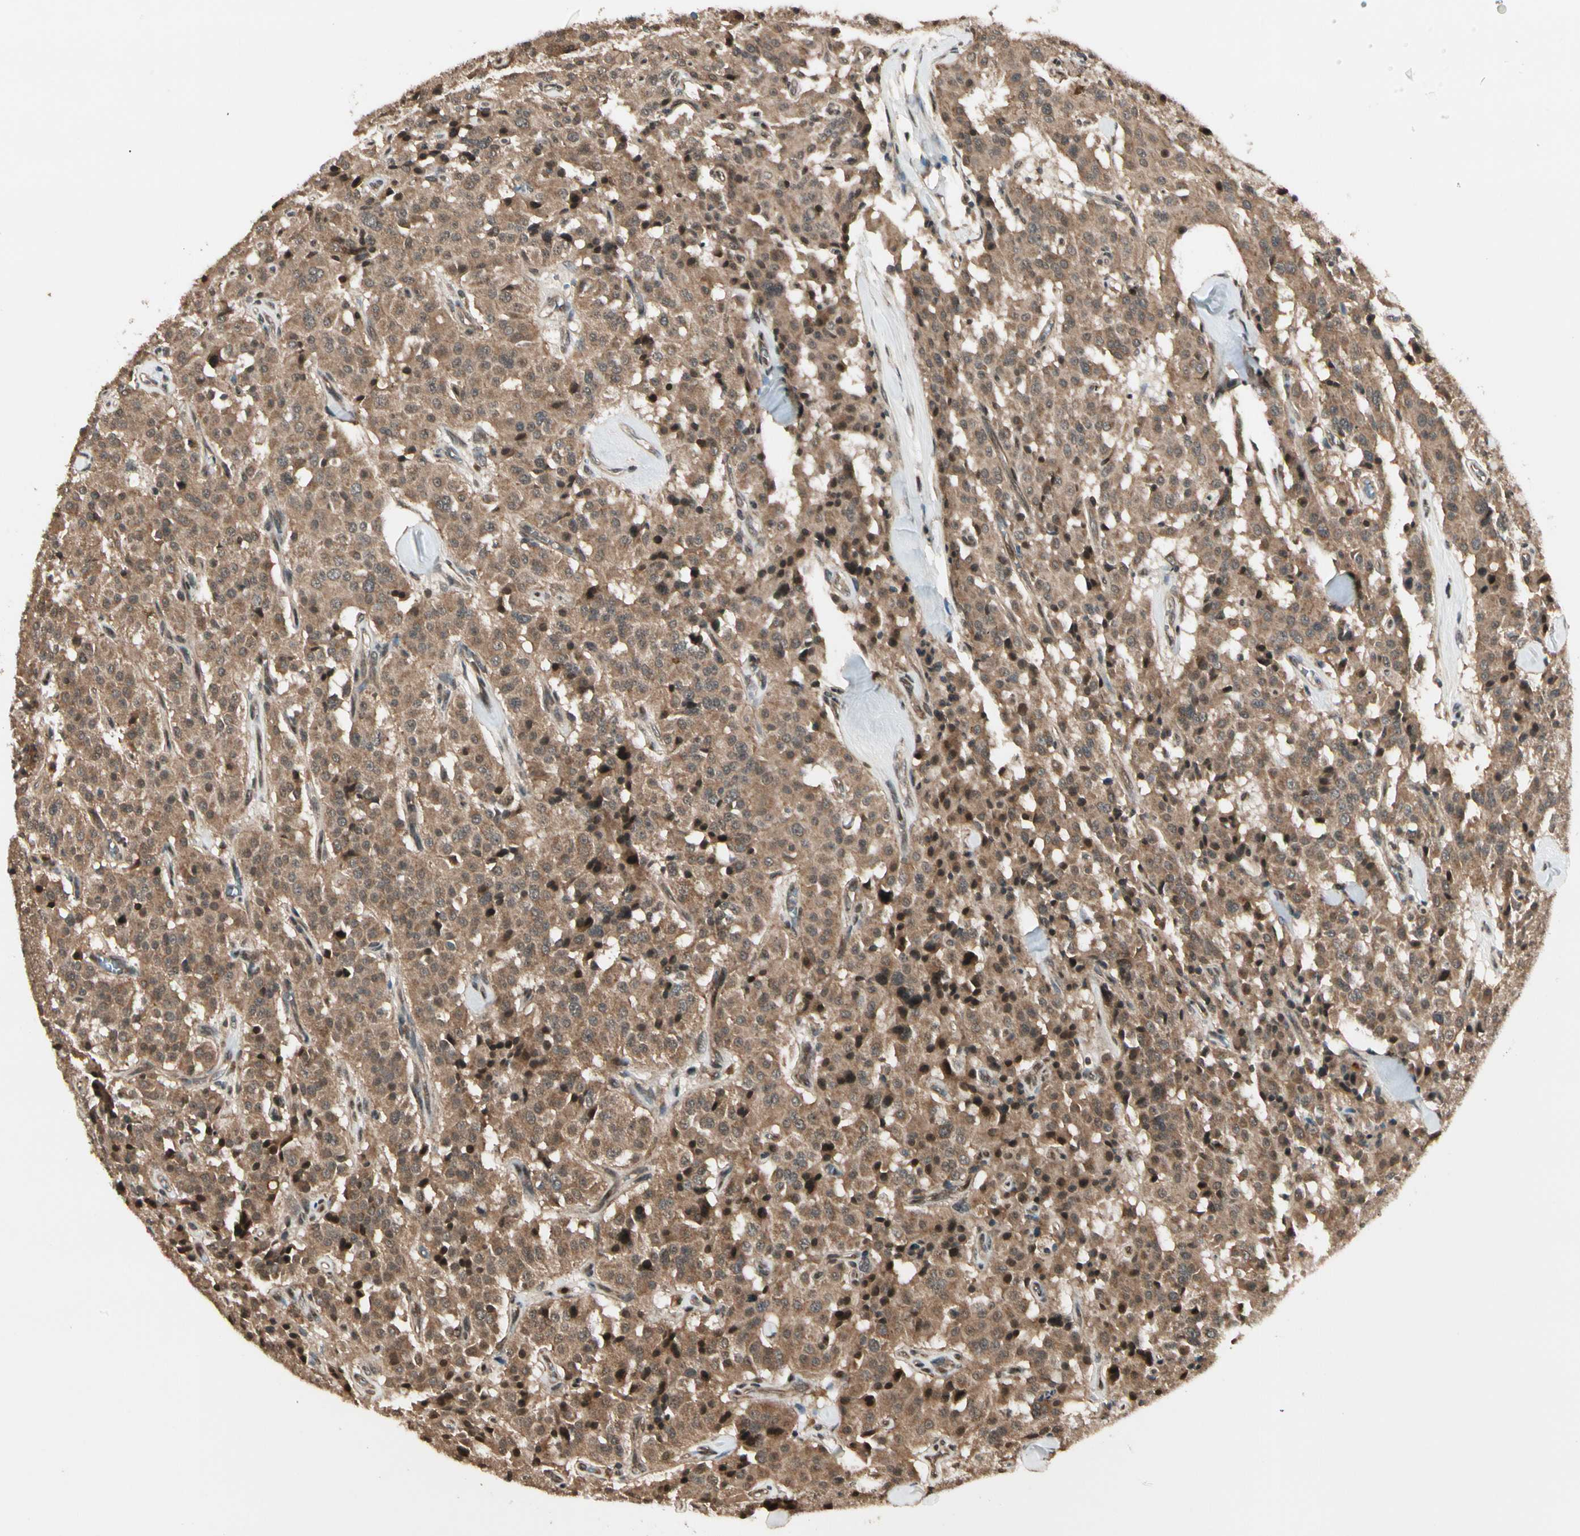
{"staining": {"intensity": "moderate", "quantity": ">75%", "location": "cytoplasmic/membranous"}, "tissue": "carcinoid", "cell_type": "Tumor cells", "image_type": "cancer", "snomed": [{"axis": "morphology", "description": "Carcinoid, malignant, NOS"}, {"axis": "topography", "description": "Lung"}], "caption": "Carcinoid (malignant) stained for a protein exhibits moderate cytoplasmic/membranous positivity in tumor cells. The protein is shown in brown color, while the nuclei are stained blue.", "gene": "GLUL", "patient": {"sex": "male", "age": 30}}